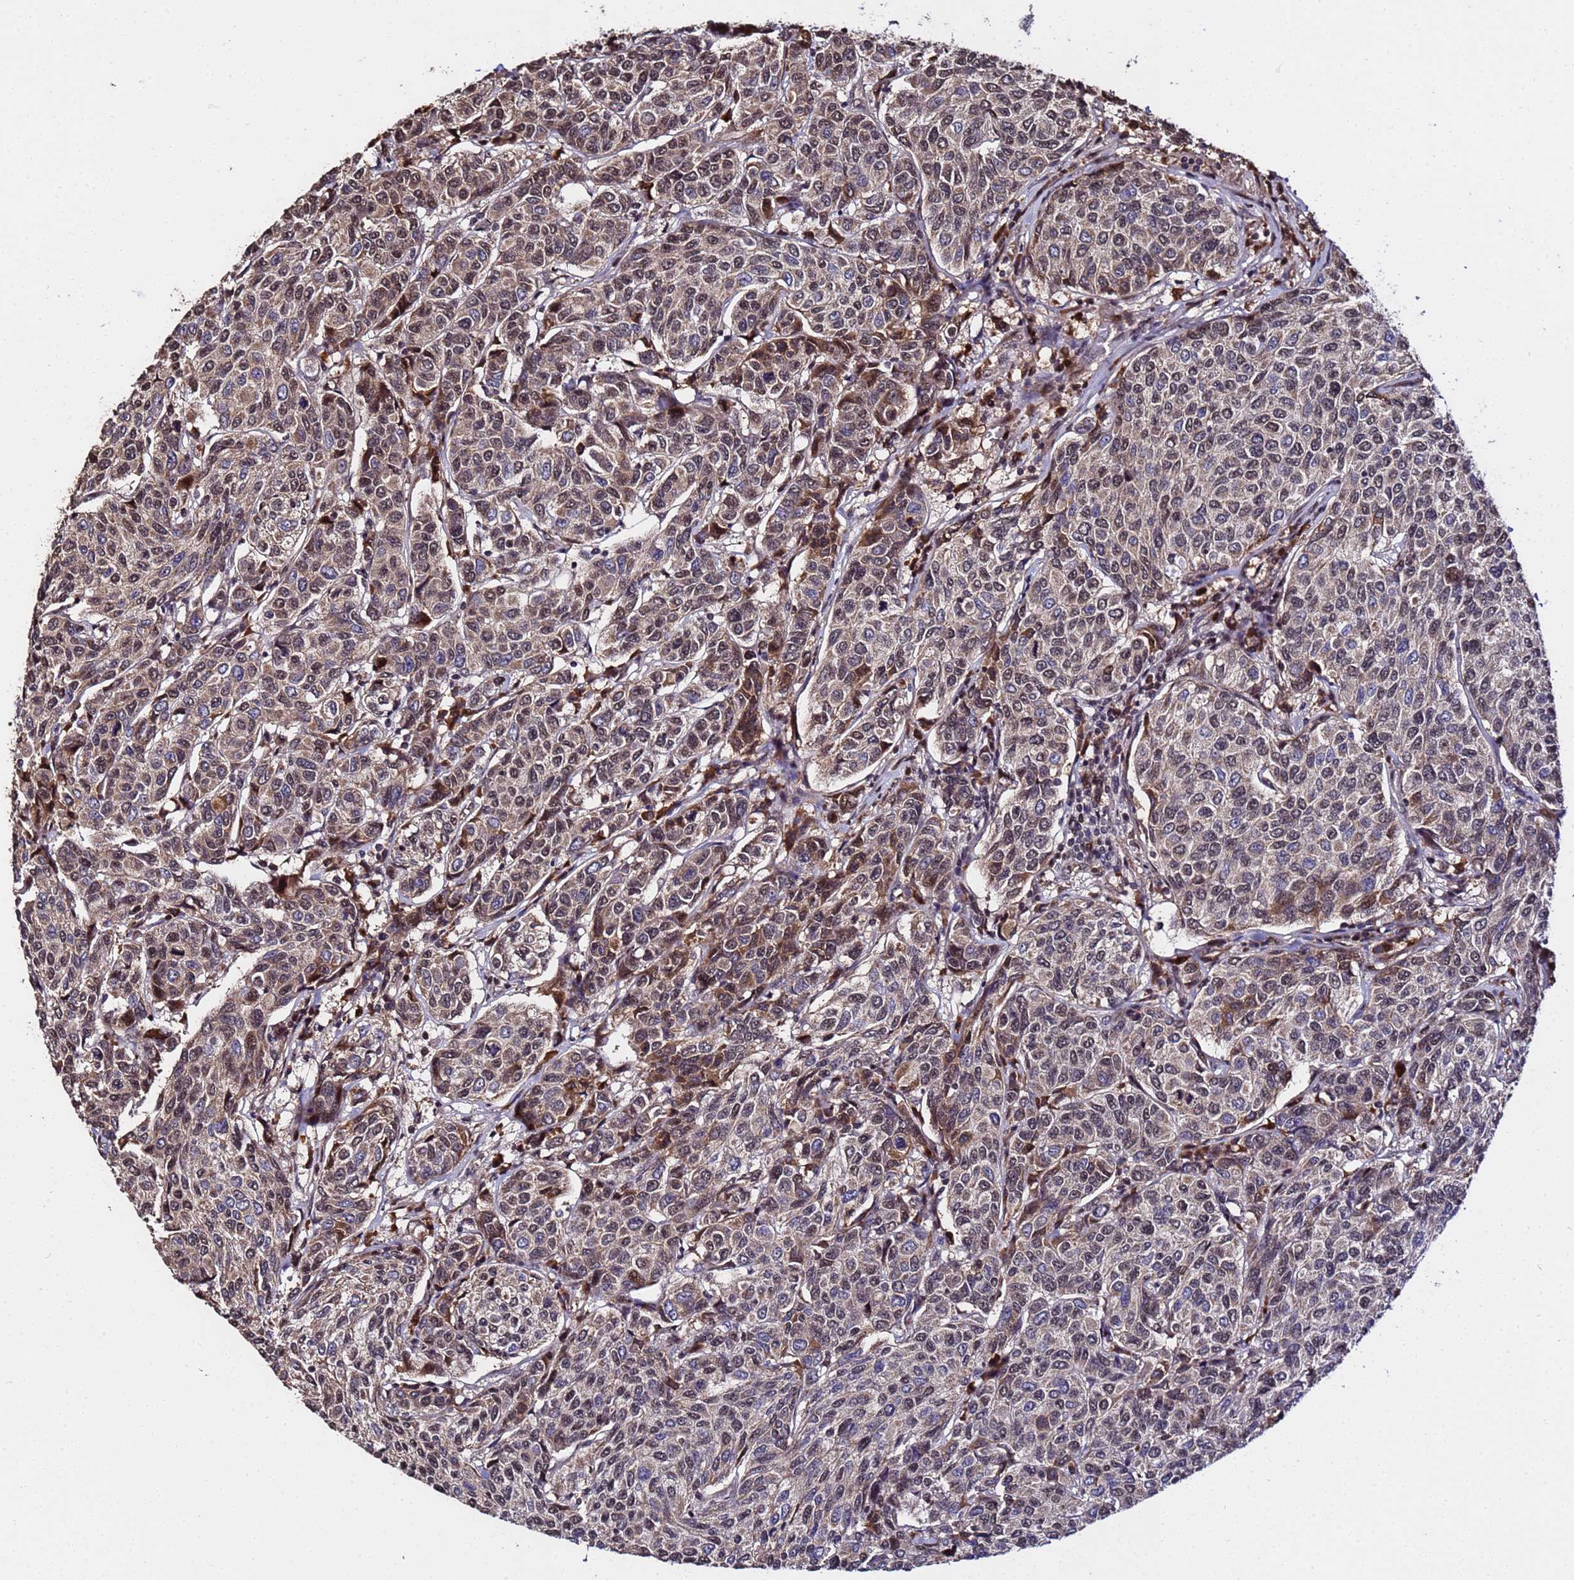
{"staining": {"intensity": "moderate", "quantity": ">75%", "location": "cytoplasmic/membranous,nuclear"}, "tissue": "breast cancer", "cell_type": "Tumor cells", "image_type": "cancer", "snomed": [{"axis": "morphology", "description": "Duct carcinoma"}, {"axis": "topography", "description": "Breast"}], "caption": "DAB (3,3'-diaminobenzidine) immunohistochemical staining of human breast cancer (invasive ductal carcinoma) reveals moderate cytoplasmic/membranous and nuclear protein expression in approximately >75% of tumor cells.", "gene": "WNK4", "patient": {"sex": "female", "age": 55}}